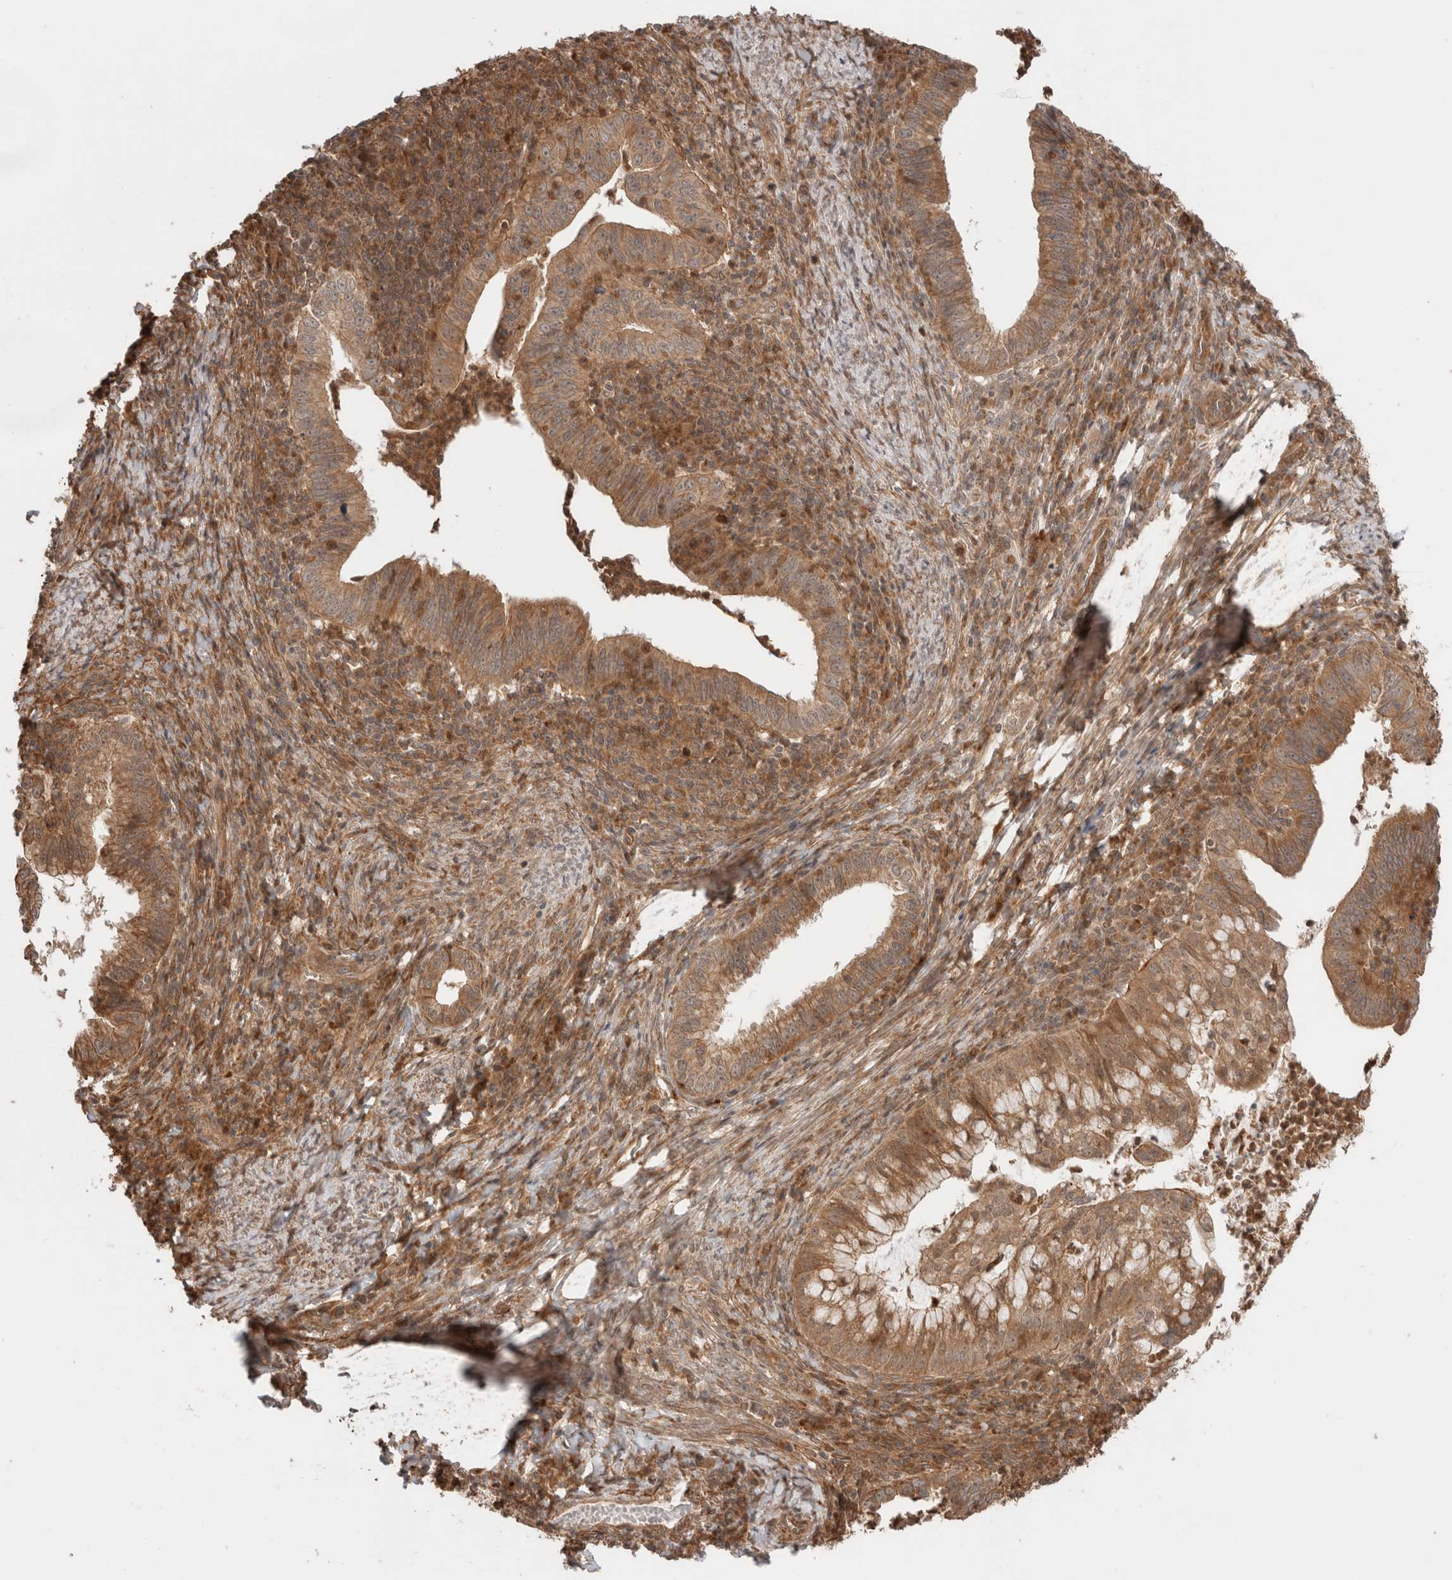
{"staining": {"intensity": "moderate", "quantity": ">75%", "location": "cytoplasmic/membranous"}, "tissue": "cervical cancer", "cell_type": "Tumor cells", "image_type": "cancer", "snomed": [{"axis": "morphology", "description": "Adenocarcinoma, NOS"}, {"axis": "topography", "description": "Cervix"}], "caption": "IHC histopathology image of neoplastic tissue: adenocarcinoma (cervical) stained using IHC displays medium levels of moderate protein expression localized specifically in the cytoplasmic/membranous of tumor cells, appearing as a cytoplasmic/membranous brown color.", "gene": "ZNF649", "patient": {"sex": "female", "age": 36}}